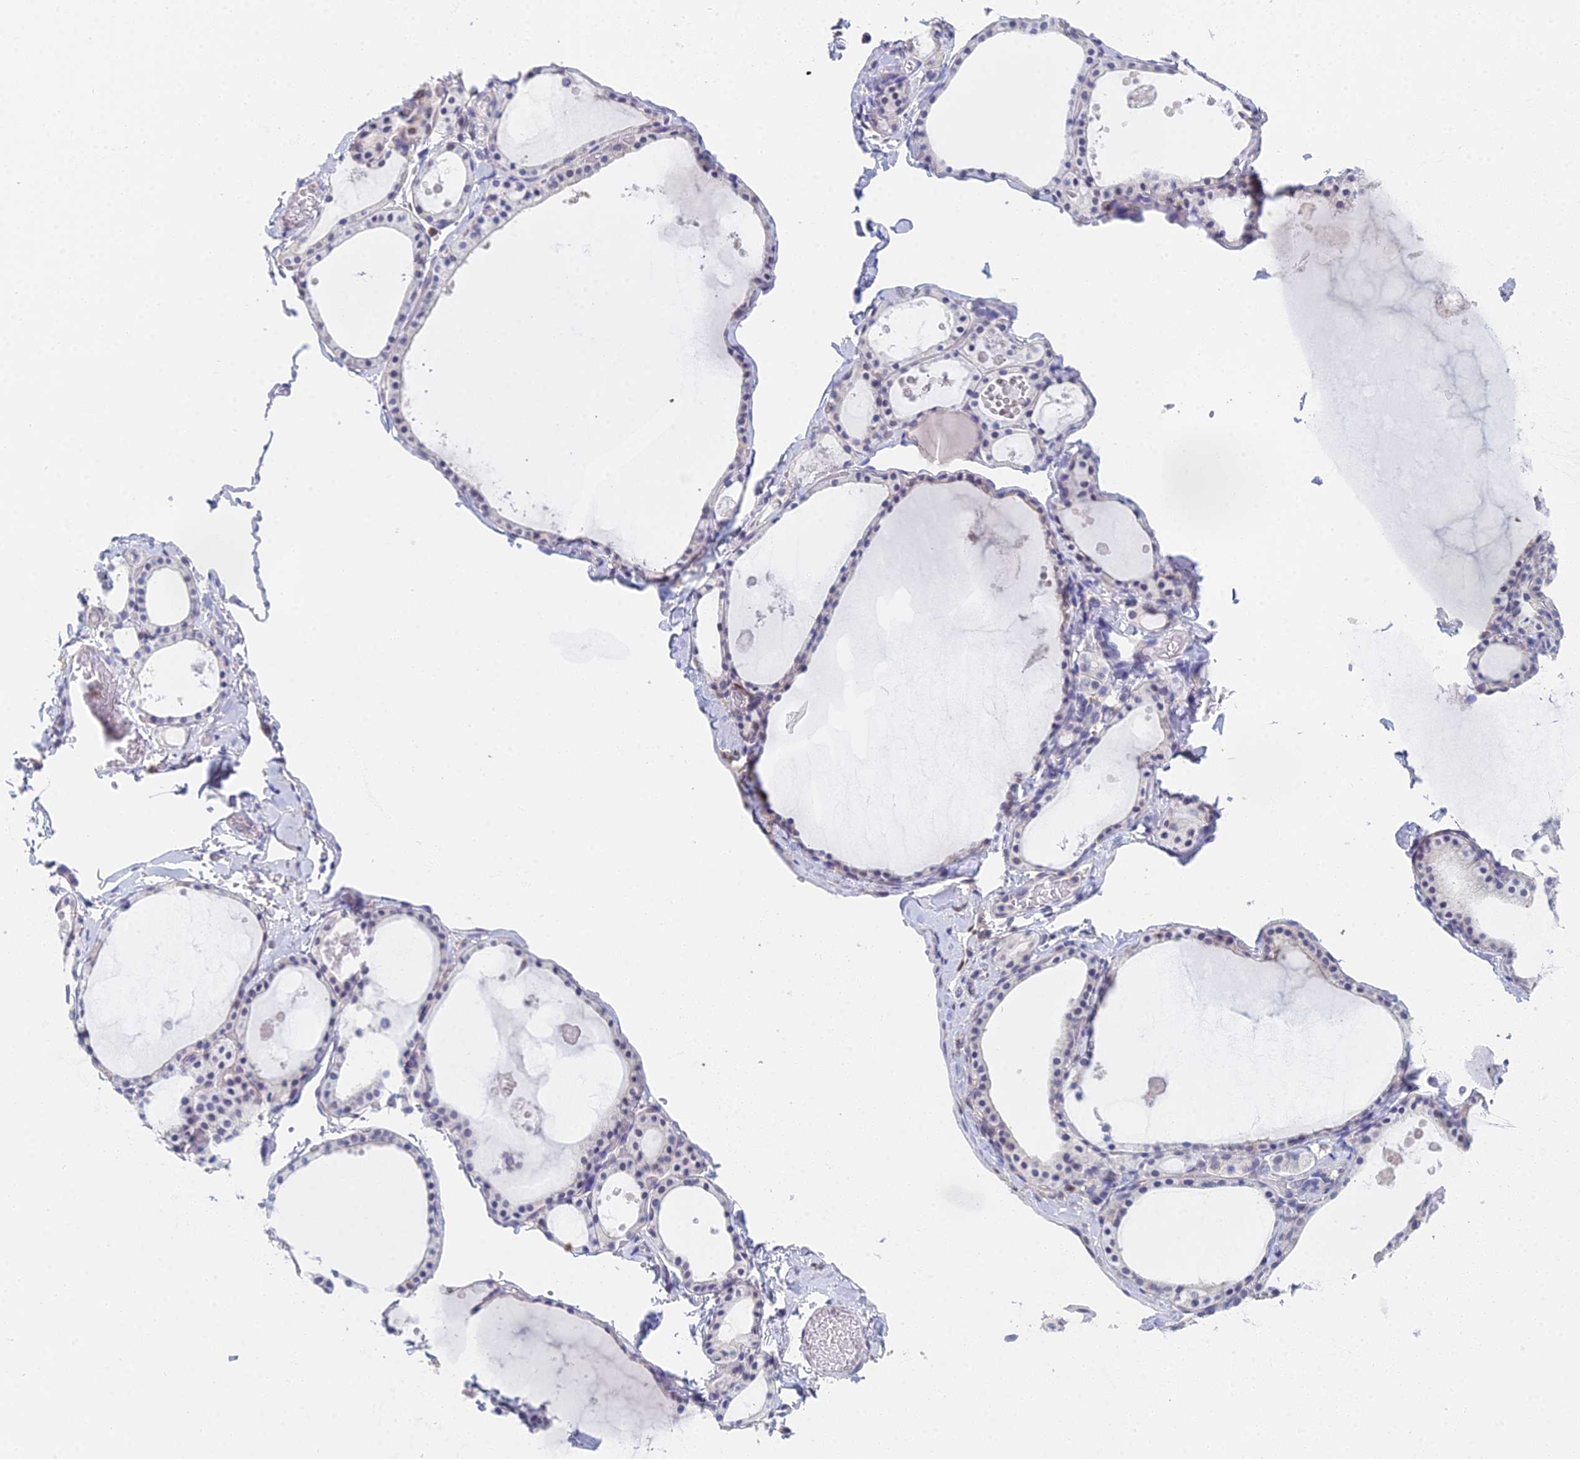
{"staining": {"intensity": "negative", "quantity": "none", "location": "none"}, "tissue": "thyroid gland", "cell_type": "Glandular cells", "image_type": "normal", "snomed": [{"axis": "morphology", "description": "Normal tissue, NOS"}, {"axis": "topography", "description": "Thyroid gland"}], "caption": "DAB immunohistochemical staining of benign thyroid gland exhibits no significant positivity in glandular cells.", "gene": "MCM2", "patient": {"sex": "male", "age": 56}}